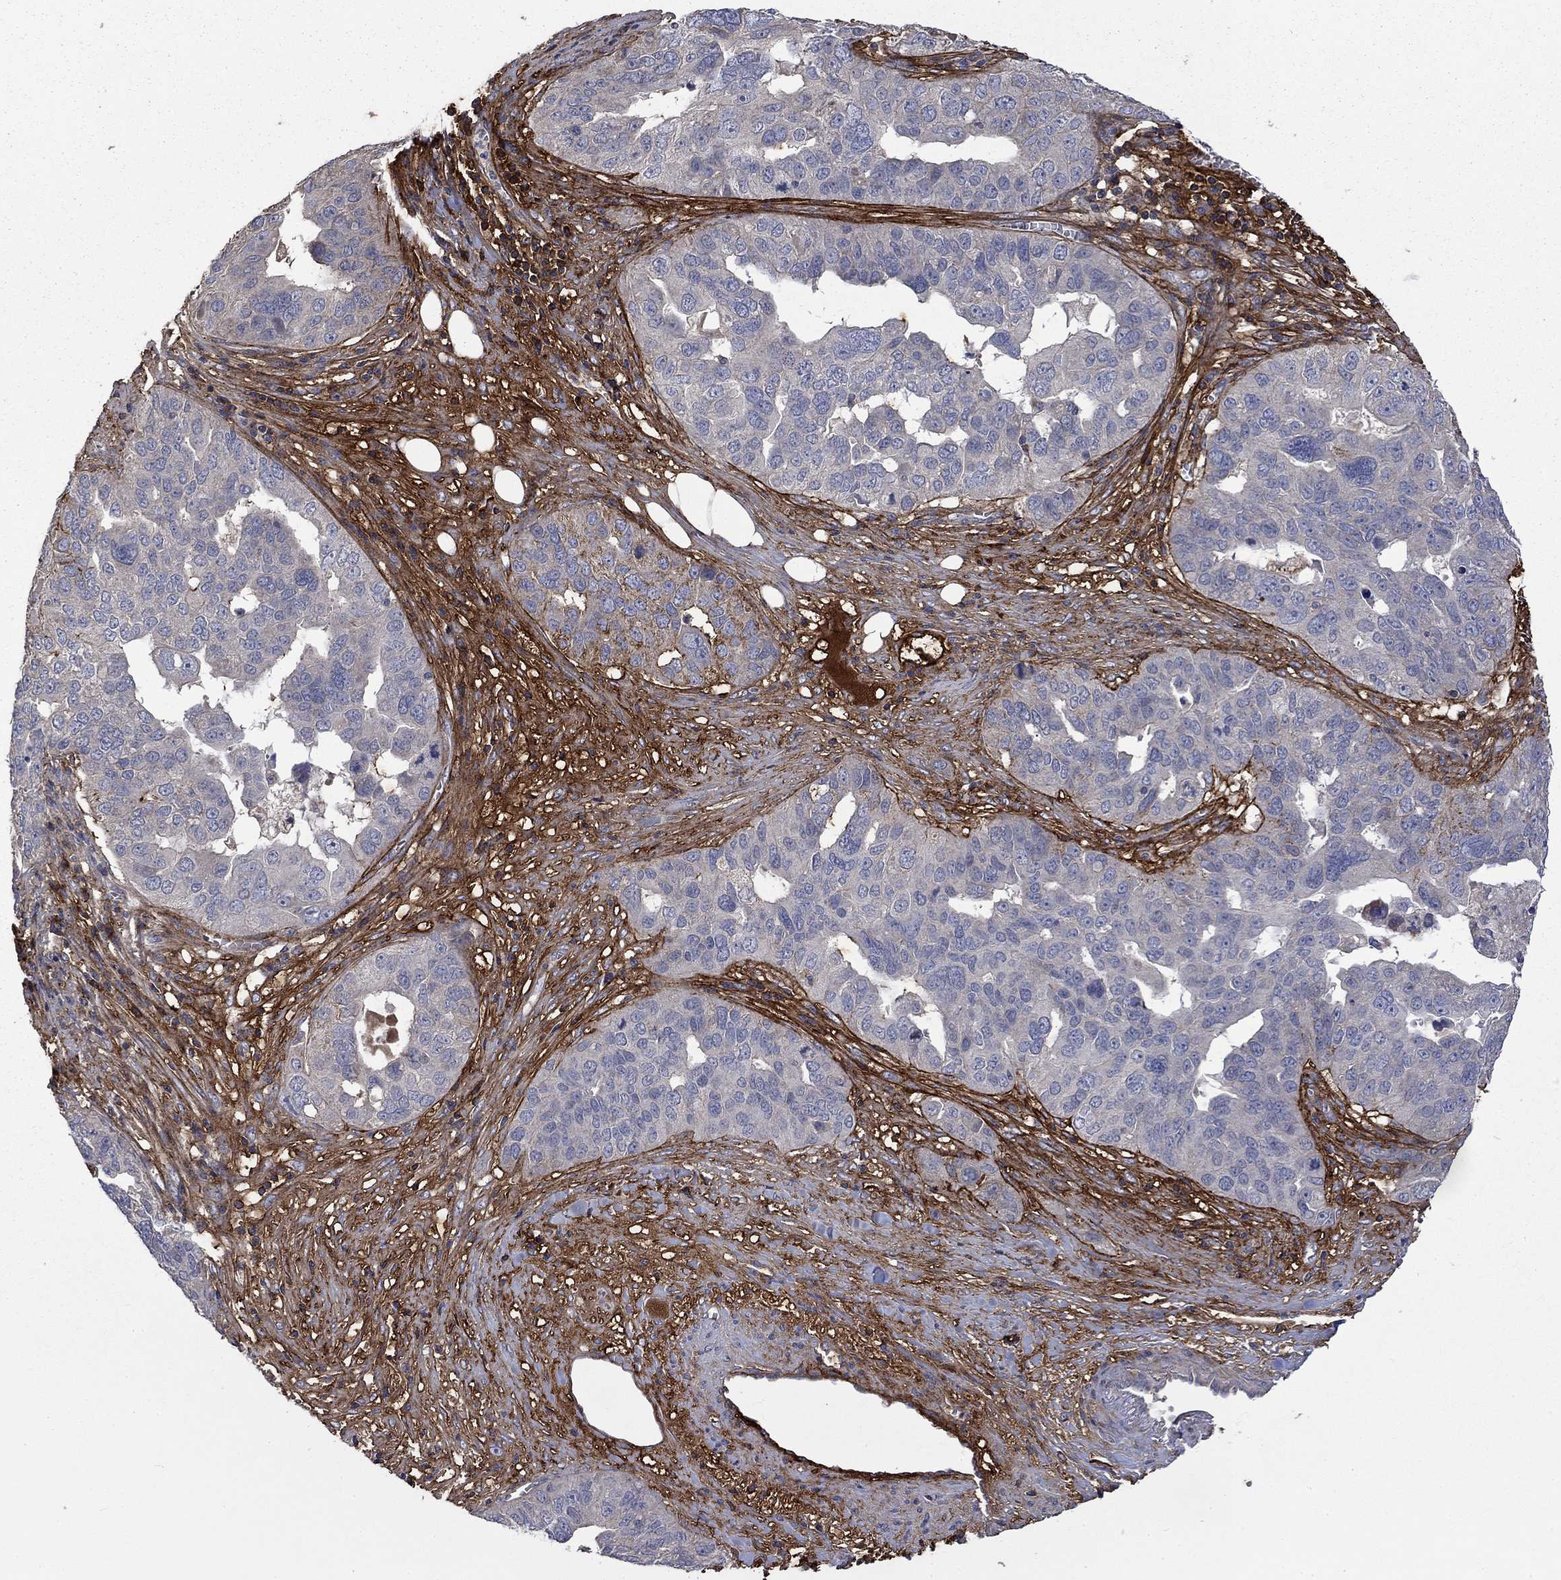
{"staining": {"intensity": "negative", "quantity": "none", "location": "none"}, "tissue": "ovarian cancer", "cell_type": "Tumor cells", "image_type": "cancer", "snomed": [{"axis": "morphology", "description": "Carcinoma, endometroid"}, {"axis": "topography", "description": "Soft tissue"}, {"axis": "topography", "description": "Ovary"}], "caption": "Ovarian cancer (endometroid carcinoma) was stained to show a protein in brown. There is no significant positivity in tumor cells. The staining was performed using DAB to visualize the protein expression in brown, while the nuclei were stained in blue with hematoxylin (Magnification: 20x).", "gene": "VCAN", "patient": {"sex": "female", "age": 52}}